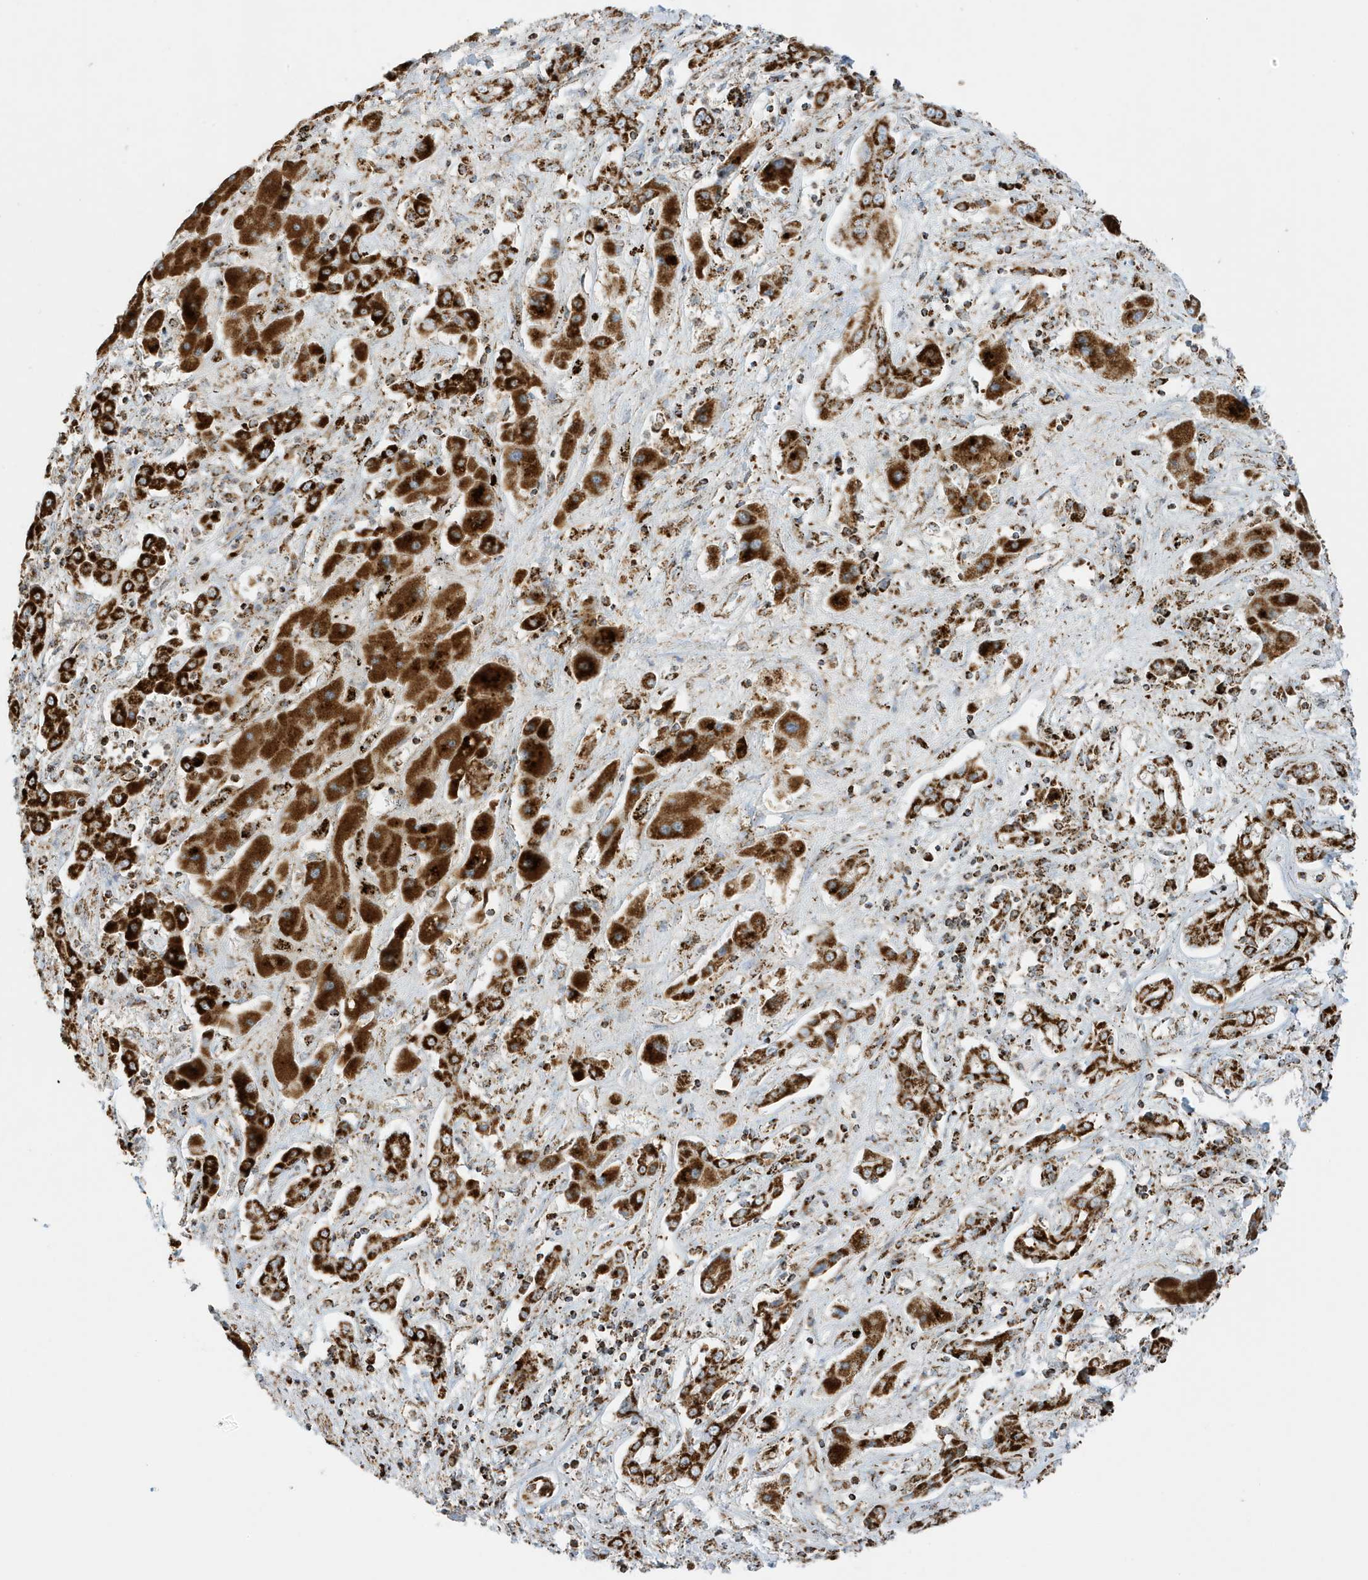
{"staining": {"intensity": "strong", "quantity": ">75%", "location": "cytoplasmic/membranous"}, "tissue": "liver cancer", "cell_type": "Tumor cells", "image_type": "cancer", "snomed": [{"axis": "morphology", "description": "Cholangiocarcinoma"}, {"axis": "topography", "description": "Liver"}], "caption": "High-power microscopy captured an IHC photomicrograph of liver cancer (cholangiocarcinoma), revealing strong cytoplasmic/membranous positivity in about >75% of tumor cells.", "gene": "ATP5ME", "patient": {"sex": "male", "age": 67}}